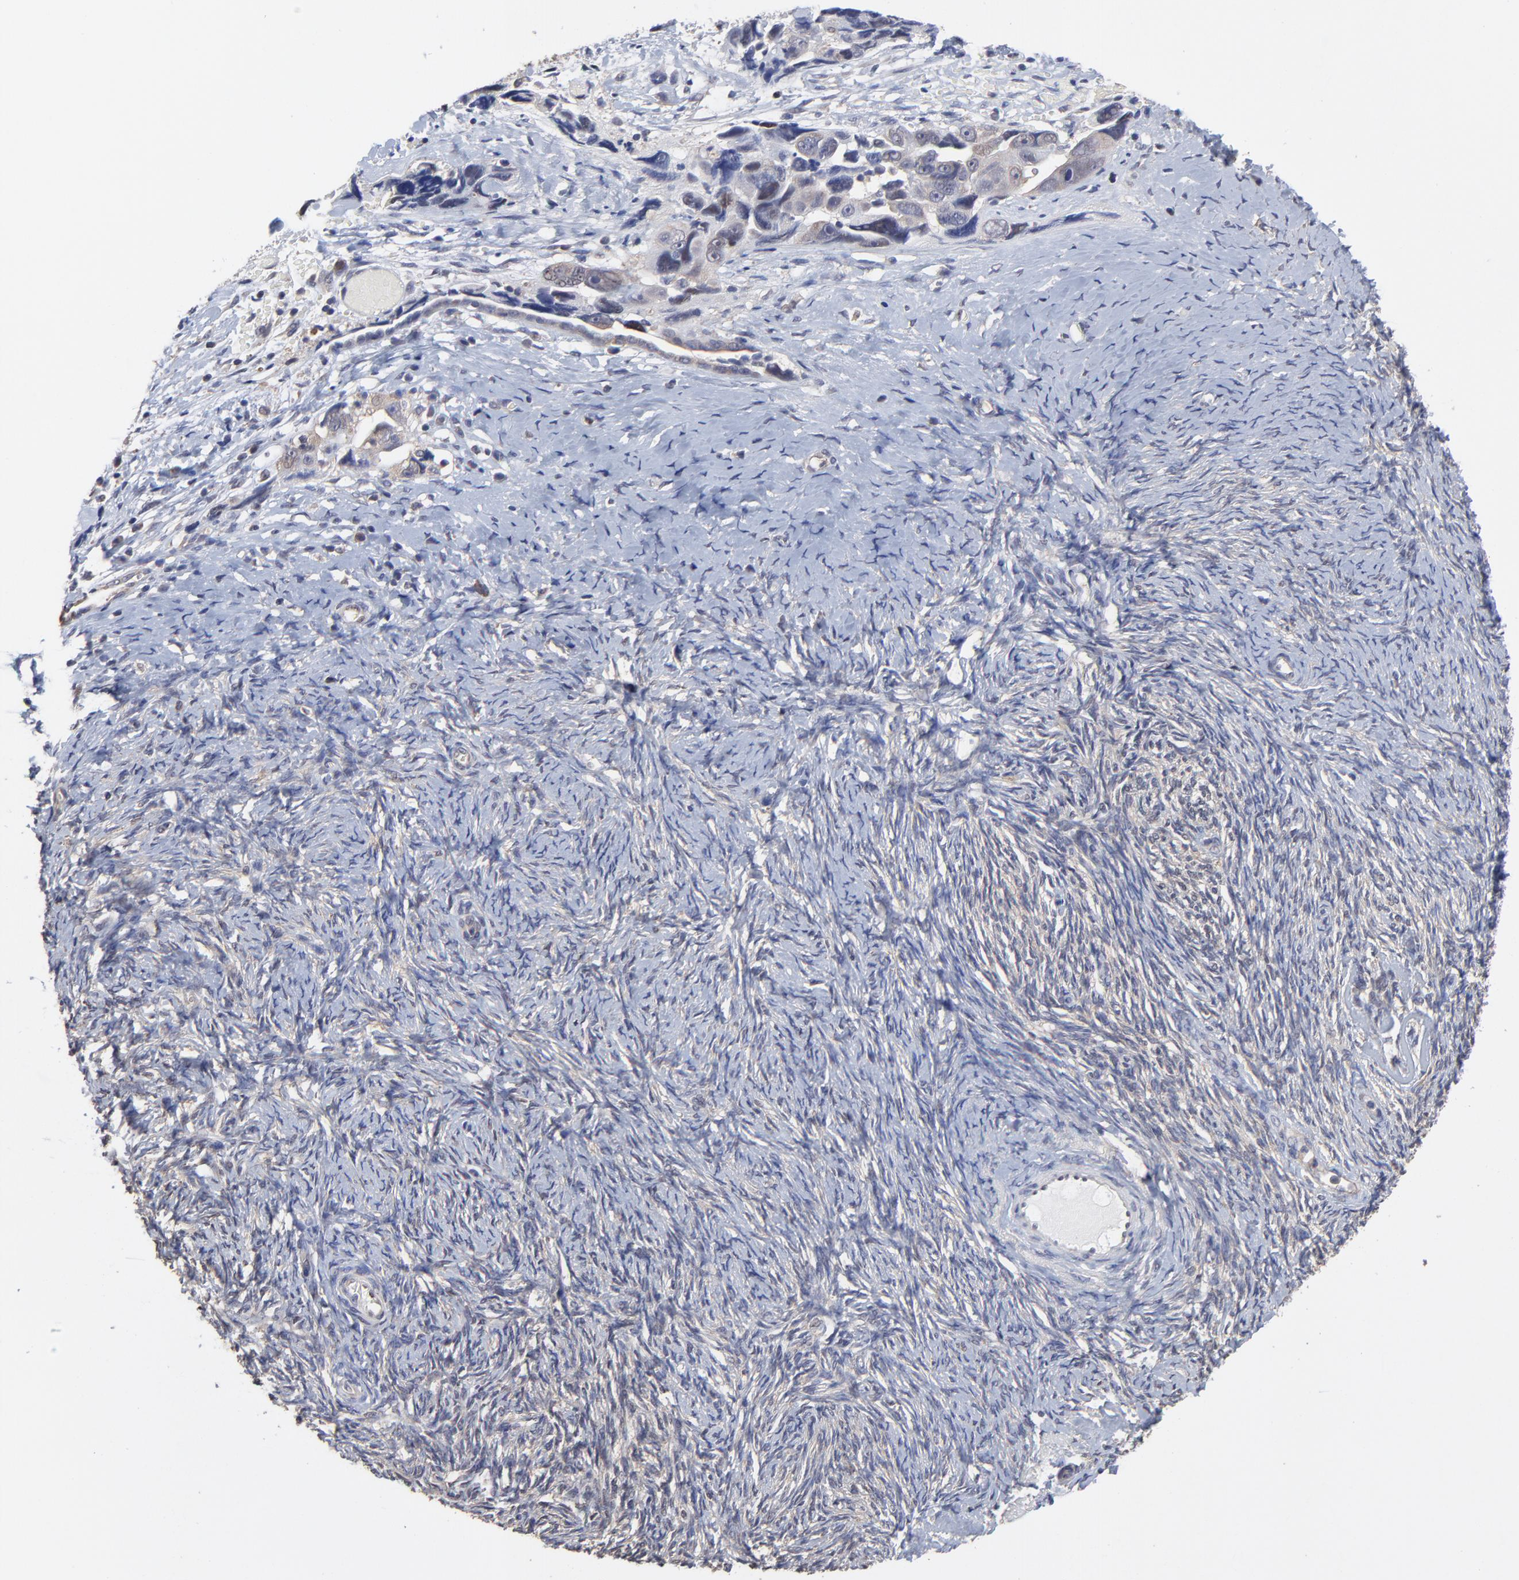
{"staining": {"intensity": "weak", "quantity": "25%-75%", "location": "cytoplasmic/membranous"}, "tissue": "ovarian cancer", "cell_type": "Tumor cells", "image_type": "cancer", "snomed": [{"axis": "morphology", "description": "Normal tissue, NOS"}, {"axis": "morphology", "description": "Cystadenocarcinoma, serous, NOS"}, {"axis": "topography", "description": "Ovary"}], "caption": "Protein expression analysis of ovarian cancer (serous cystadenocarcinoma) demonstrates weak cytoplasmic/membranous expression in about 25%-75% of tumor cells.", "gene": "CCT2", "patient": {"sex": "female", "age": 62}}